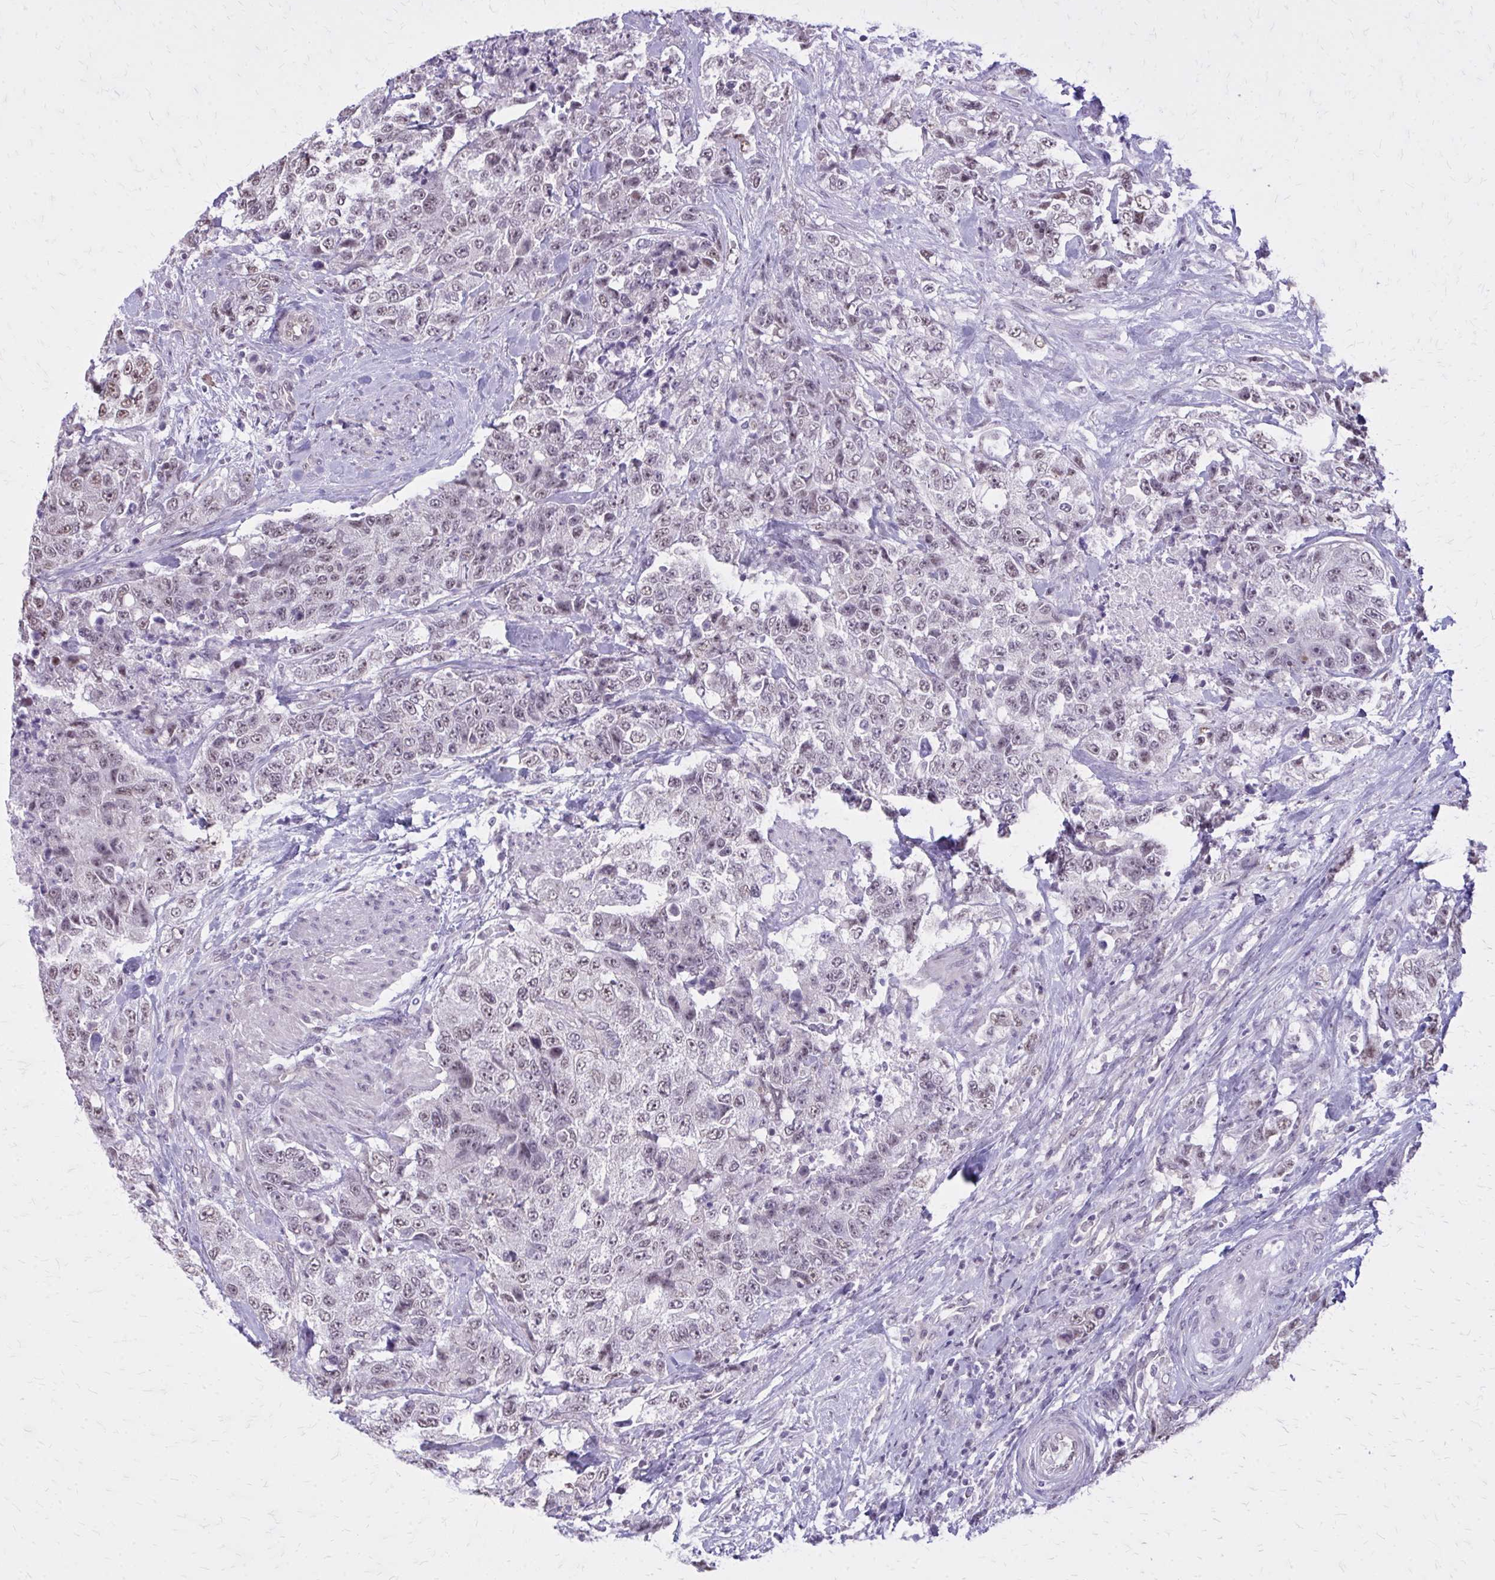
{"staining": {"intensity": "weak", "quantity": "<25%", "location": "nuclear"}, "tissue": "urothelial cancer", "cell_type": "Tumor cells", "image_type": "cancer", "snomed": [{"axis": "morphology", "description": "Urothelial carcinoma, High grade"}, {"axis": "topography", "description": "Urinary bladder"}], "caption": "Urothelial cancer was stained to show a protein in brown. There is no significant staining in tumor cells.", "gene": "PLCB1", "patient": {"sex": "female", "age": 78}}